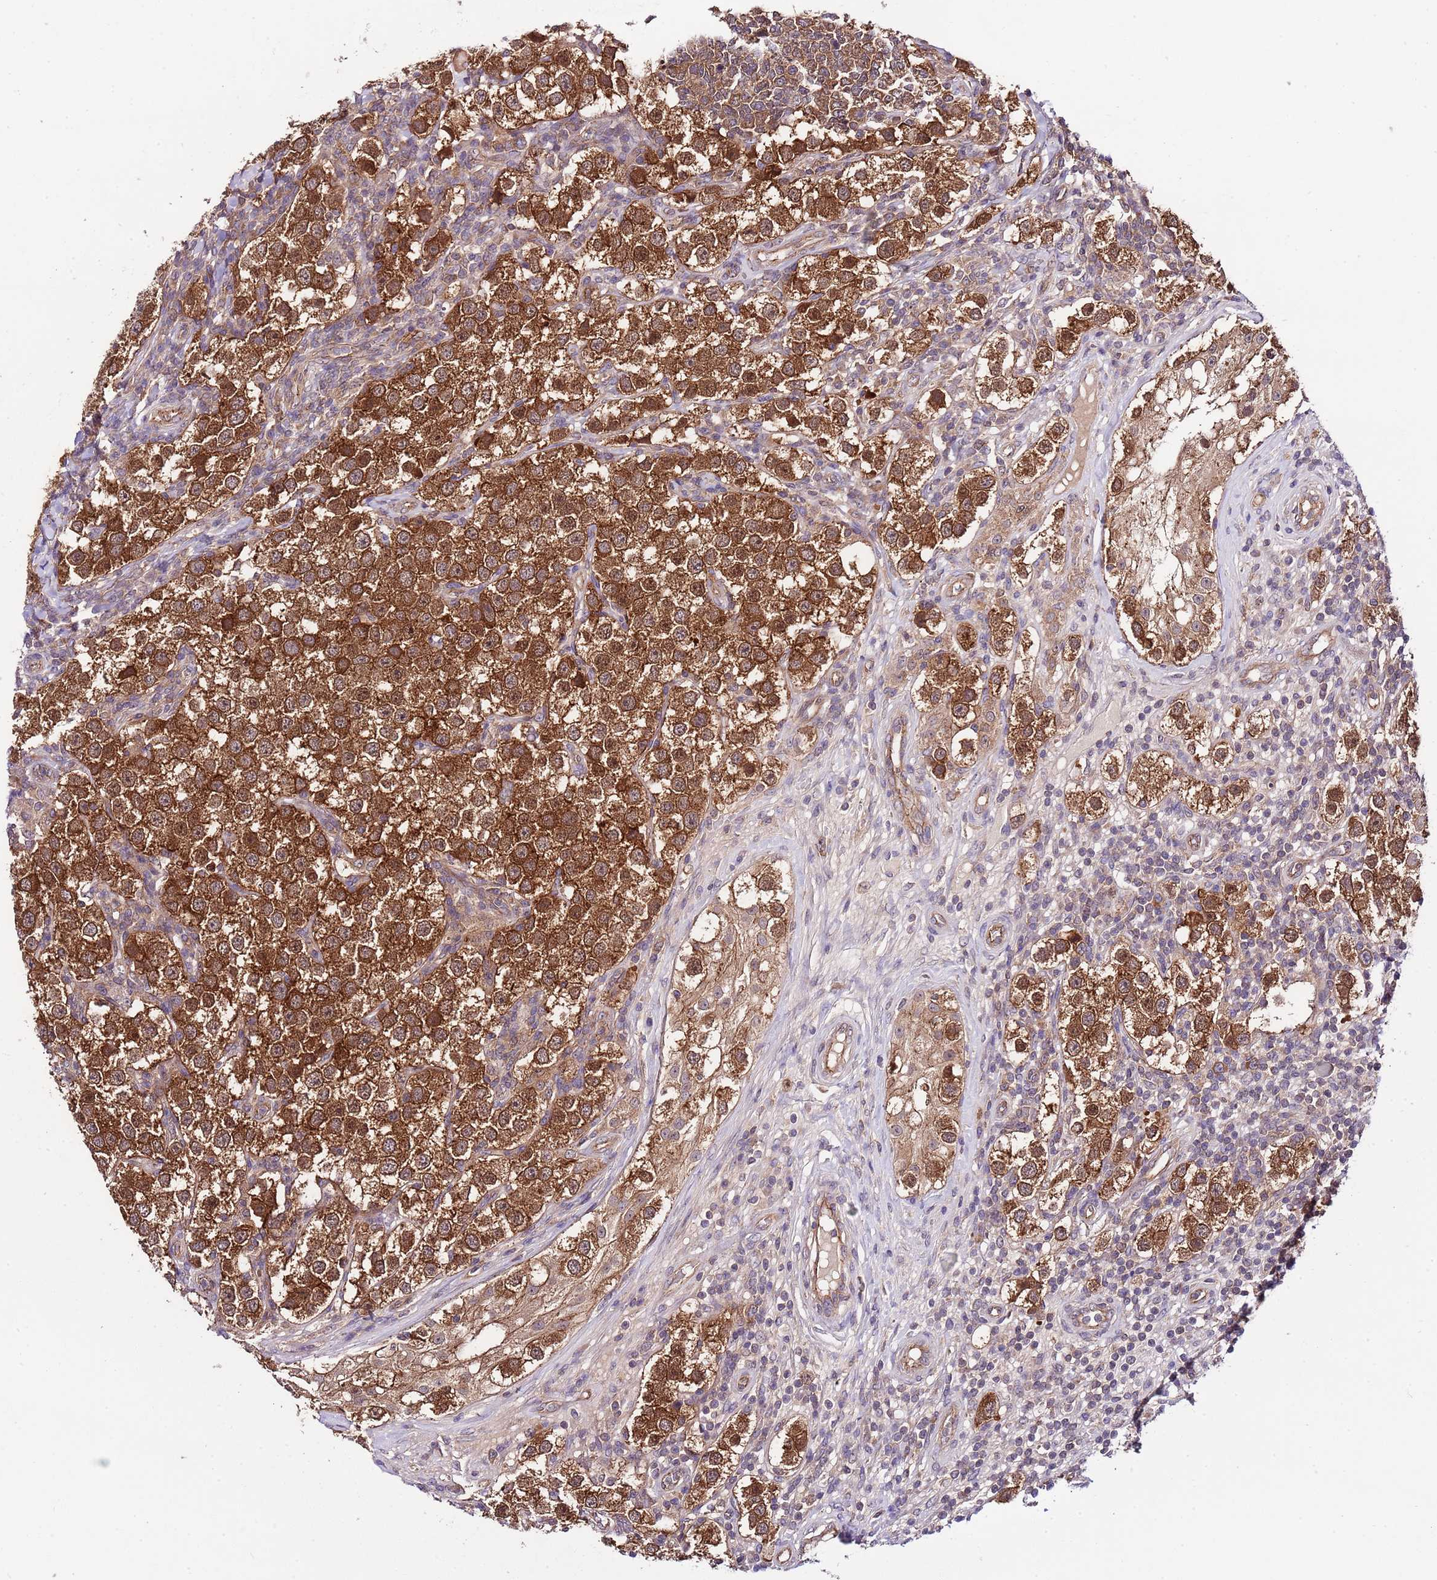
{"staining": {"intensity": "strong", "quantity": ">75%", "location": "cytoplasmic/membranous"}, "tissue": "testis cancer", "cell_type": "Tumor cells", "image_type": "cancer", "snomed": [{"axis": "morphology", "description": "Seminoma, NOS"}, {"axis": "topography", "description": "Testis"}], "caption": "Testis cancer (seminoma) stained with a protein marker reveals strong staining in tumor cells.", "gene": "DONSON", "patient": {"sex": "male", "age": 37}}